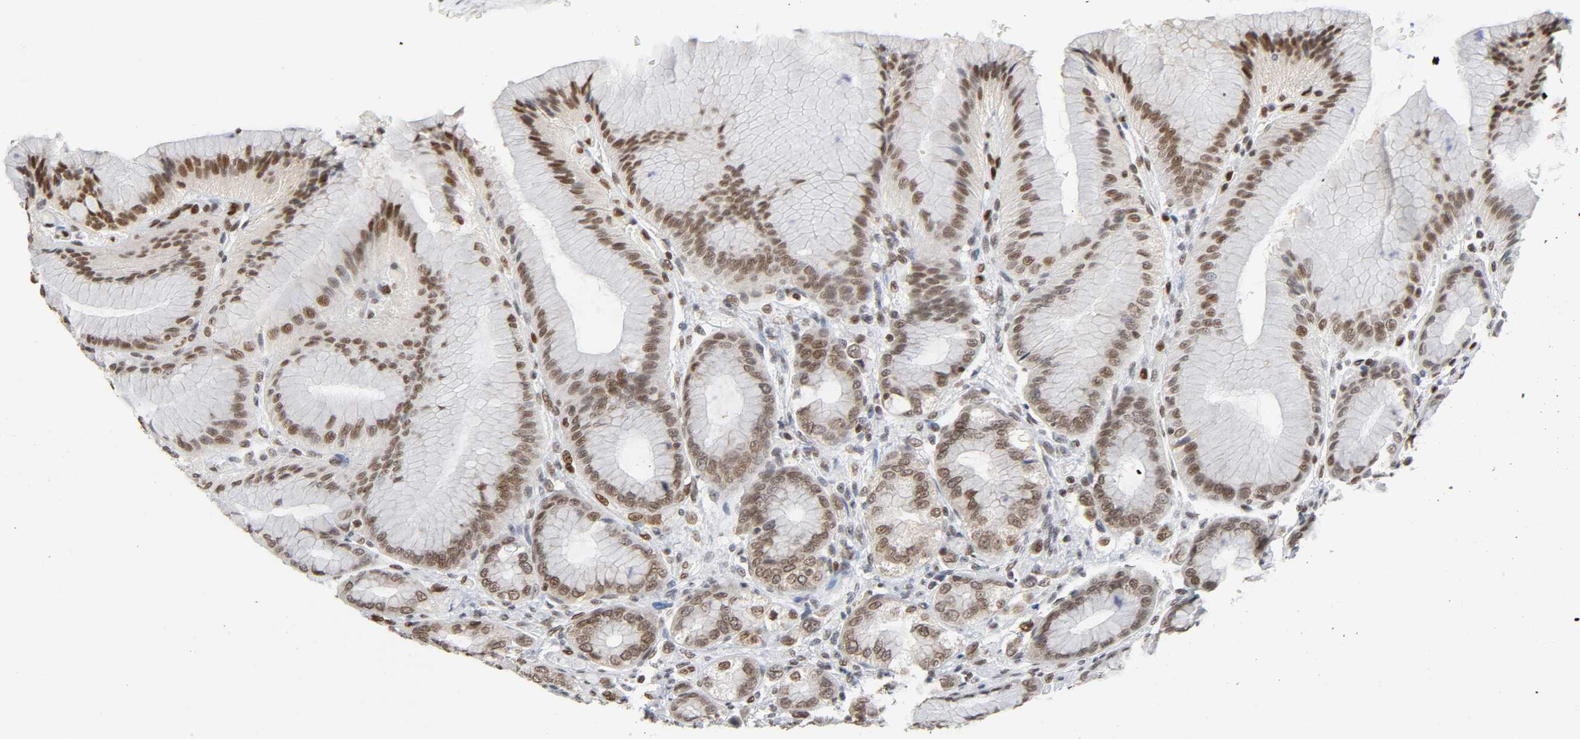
{"staining": {"intensity": "moderate", "quantity": ">75%", "location": "nuclear"}, "tissue": "stomach", "cell_type": "Glandular cells", "image_type": "normal", "snomed": [{"axis": "morphology", "description": "Normal tissue, NOS"}, {"axis": "morphology", "description": "Adenocarcinoma, NOS"}, {"axis": "topography", "description": "Stomach"}, {"axis": "topography", "description": "Stomach, lower"}], "caption": "Glandular cells display medium levels of moderate nuclear positivity in approximately >75% of cells in benign human stomach. Using DAB (3,3'-diaminobenzidine) (brown) and hematoxylin (blue) stains, captured at high magnification using brightfield microscopy.", "gene": "SUMO1", "patient": {"sex": "female", "age": 65}}